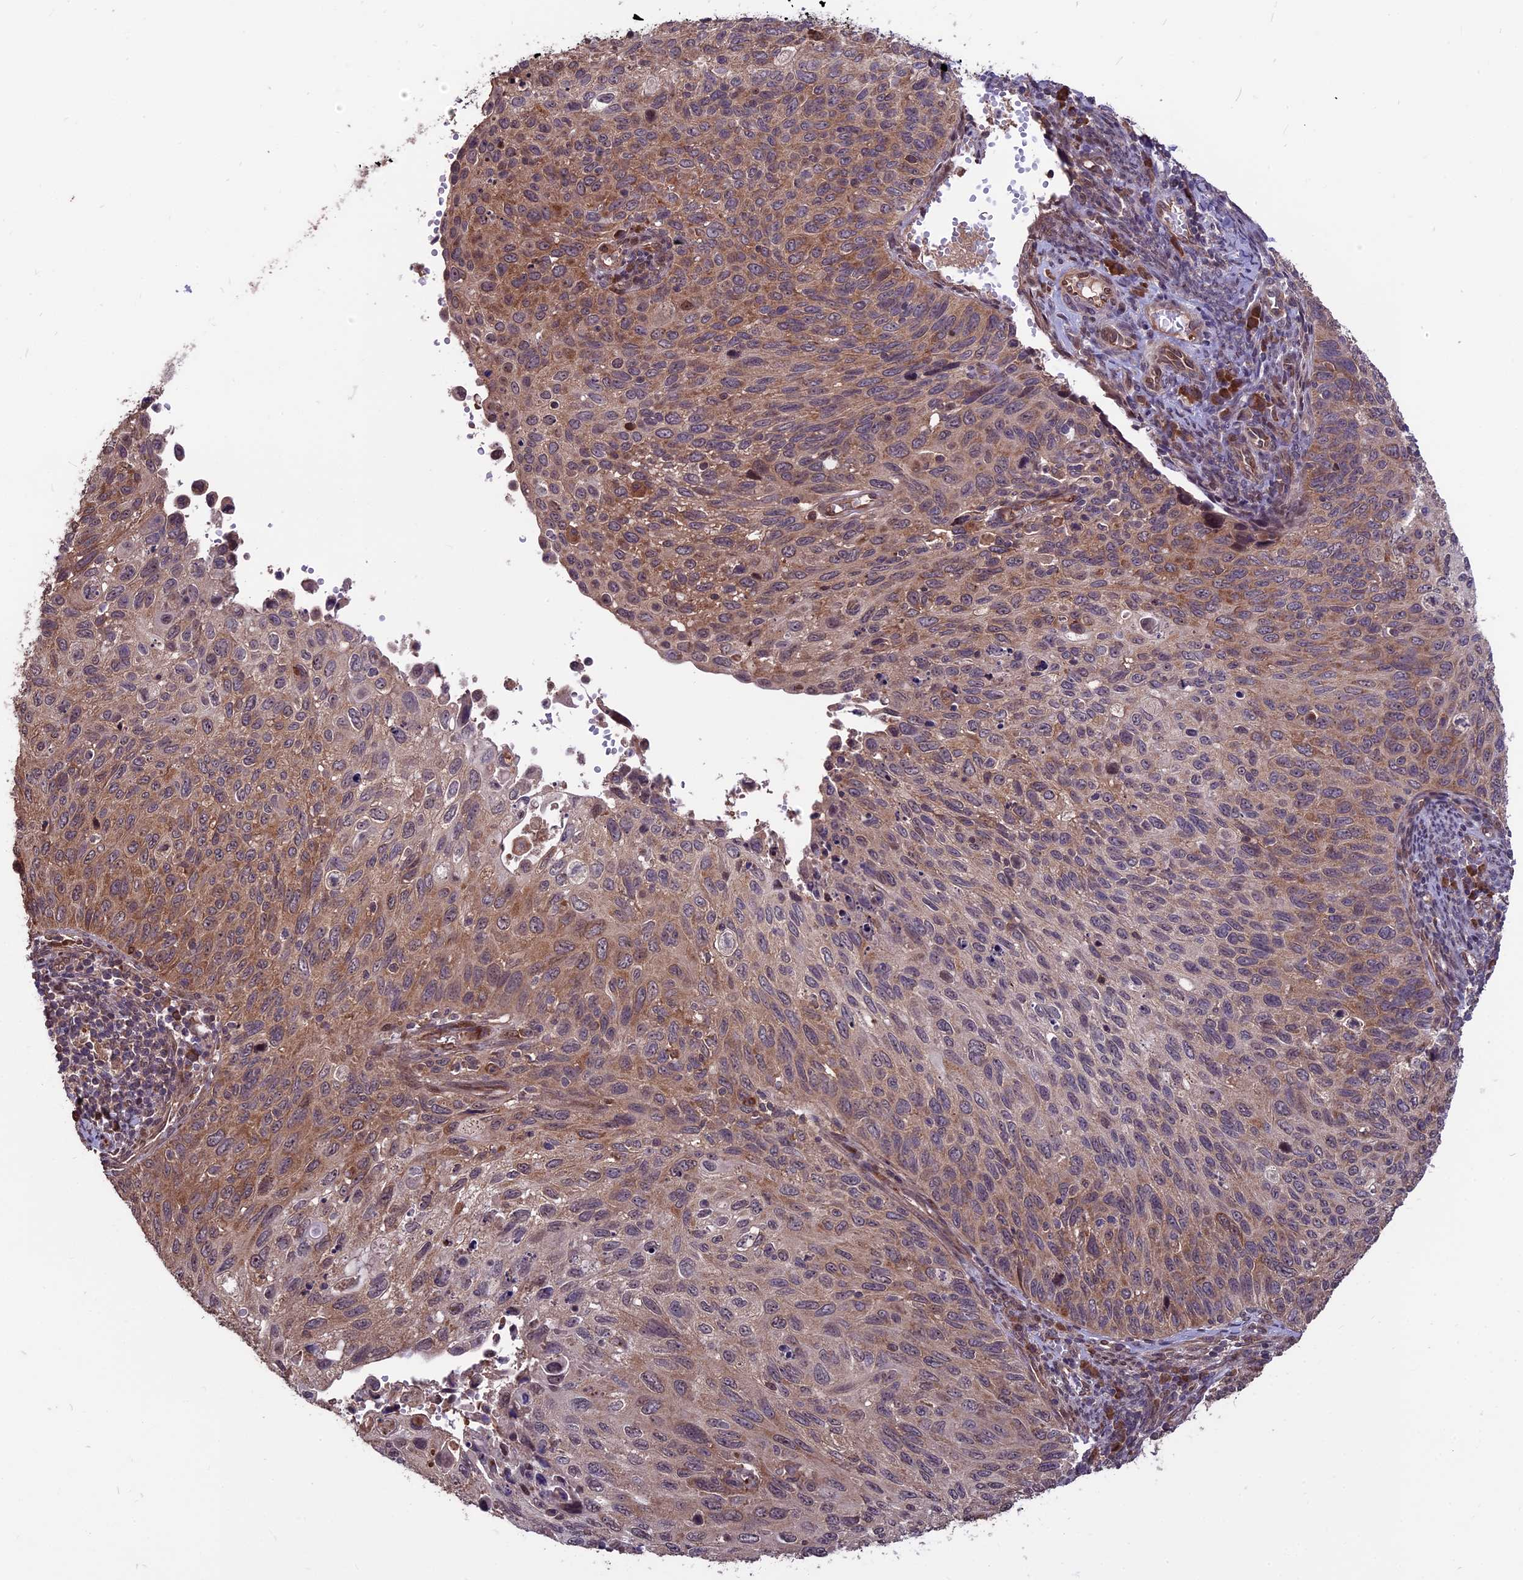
{"staining": {"intensity": "moderate", "quantity": "25%-75%", "location": "cytoplasmic/membranous"}, "tissue": "cervical cancer", "cell_type": "Tumor cells", "image_type": "cancer", "snomed": [{"axis": "morphology", "description": "Squamous cell carcinoma, NOS"}, {"axis": "topography", "description": "Cervix"}], "caption": "Protein staining displays moderate cytoplasmic/membranous expression in approximately 25%-75% of tumor cells in cervical cancer (squamous cell carcinoma).", "gene": "ZNF598", "patient": {"sex": "female", "age": 70}}